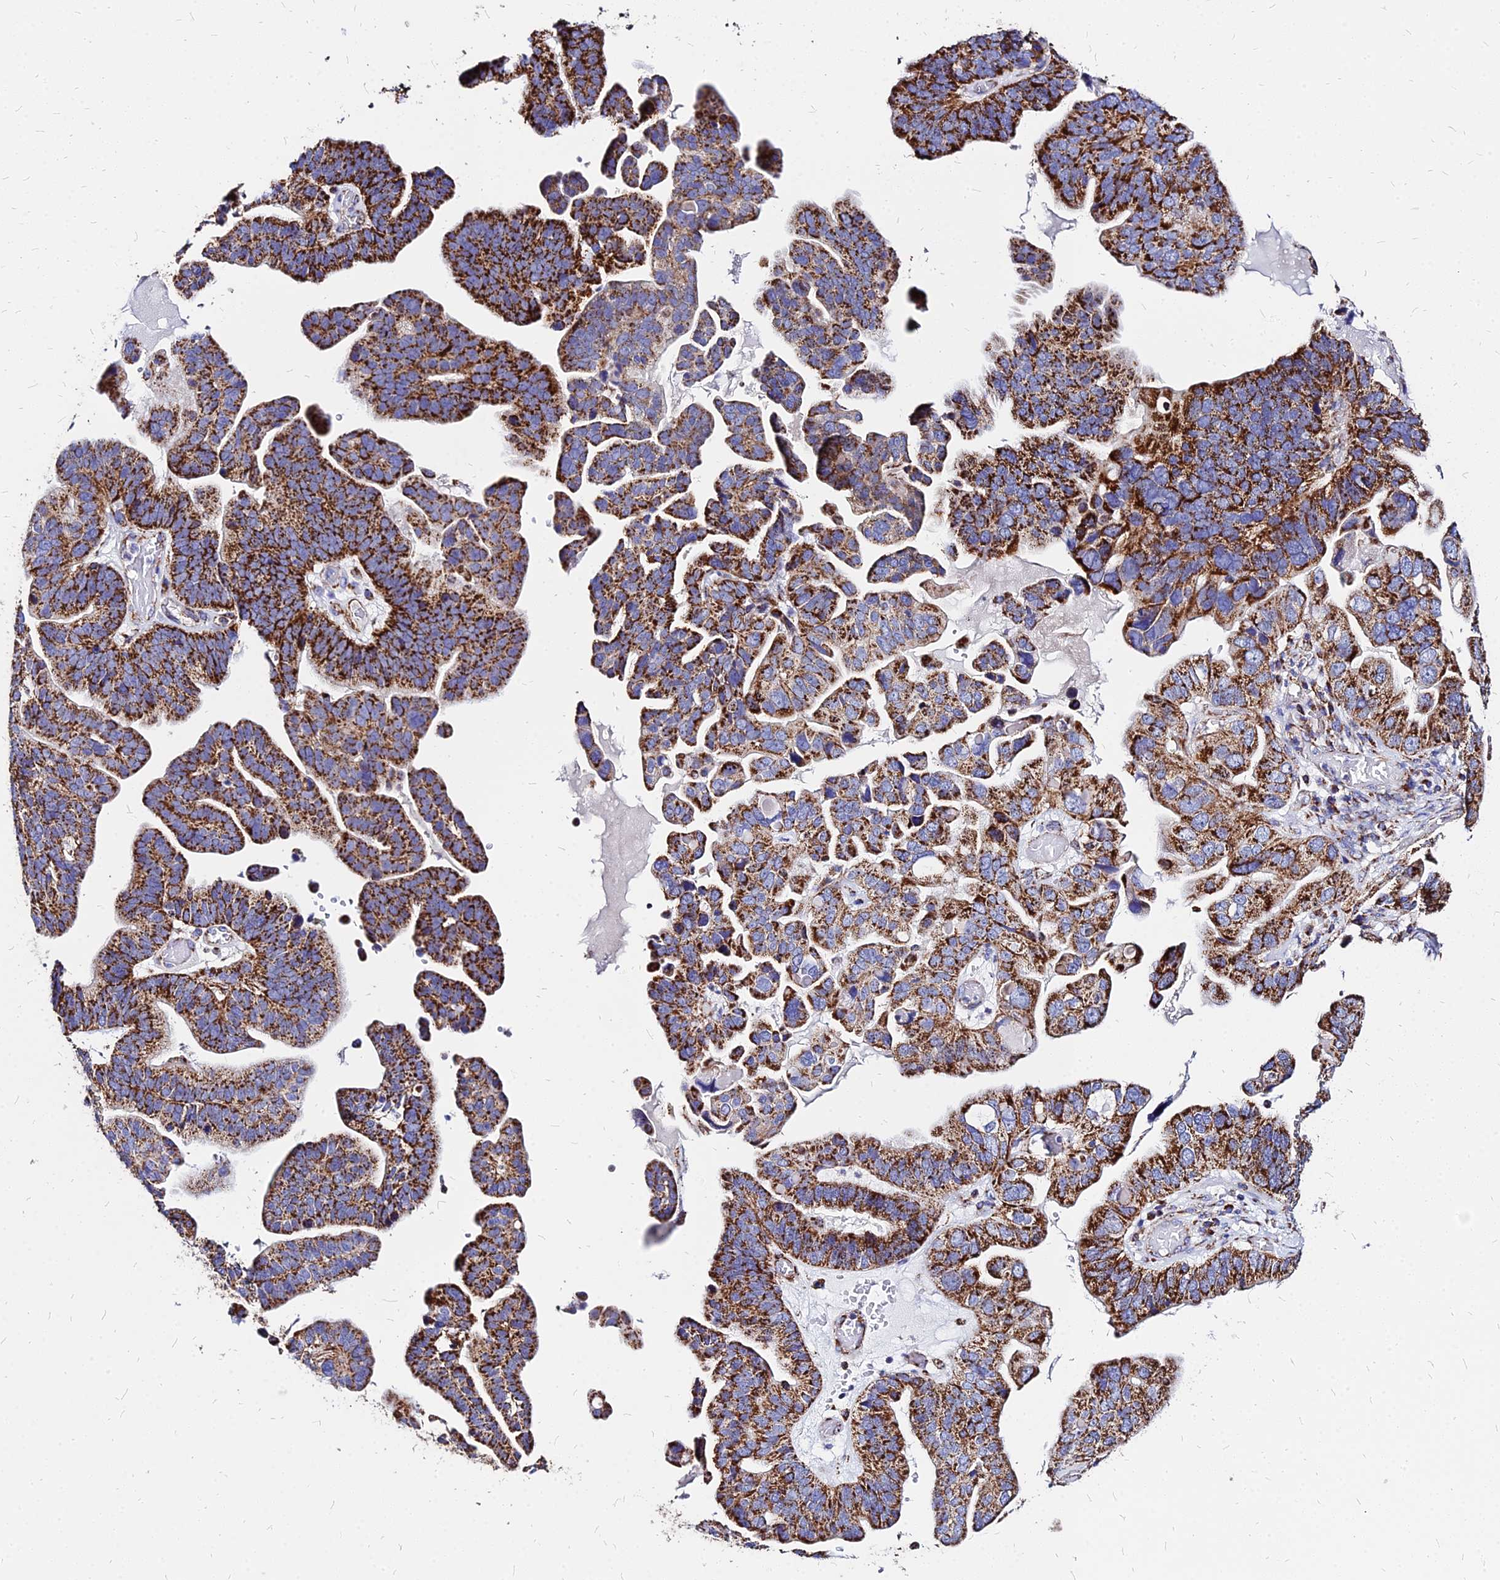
{"staining": {"intensity": "strong", "quantity": ">75%", "location": "cytoplasmic/membranous"}, "tissue": "ovarian cancer", "cell_type": "Tumor cells", "image_type": "cancer", "snomed": [{"axis": "morphology", "description": "Cystadenocarcinoma, serous, NOS"}, {"axis": "topography", "description": "Ovary"}], "caption": "A brown stain highlights strong cytoplasmic/membranous expression of a protein in human serous cystadenocarcinoma (ovarian) tumor cells.", "gene": "DLD", "patient": {"sex": "female", "age": 56}}